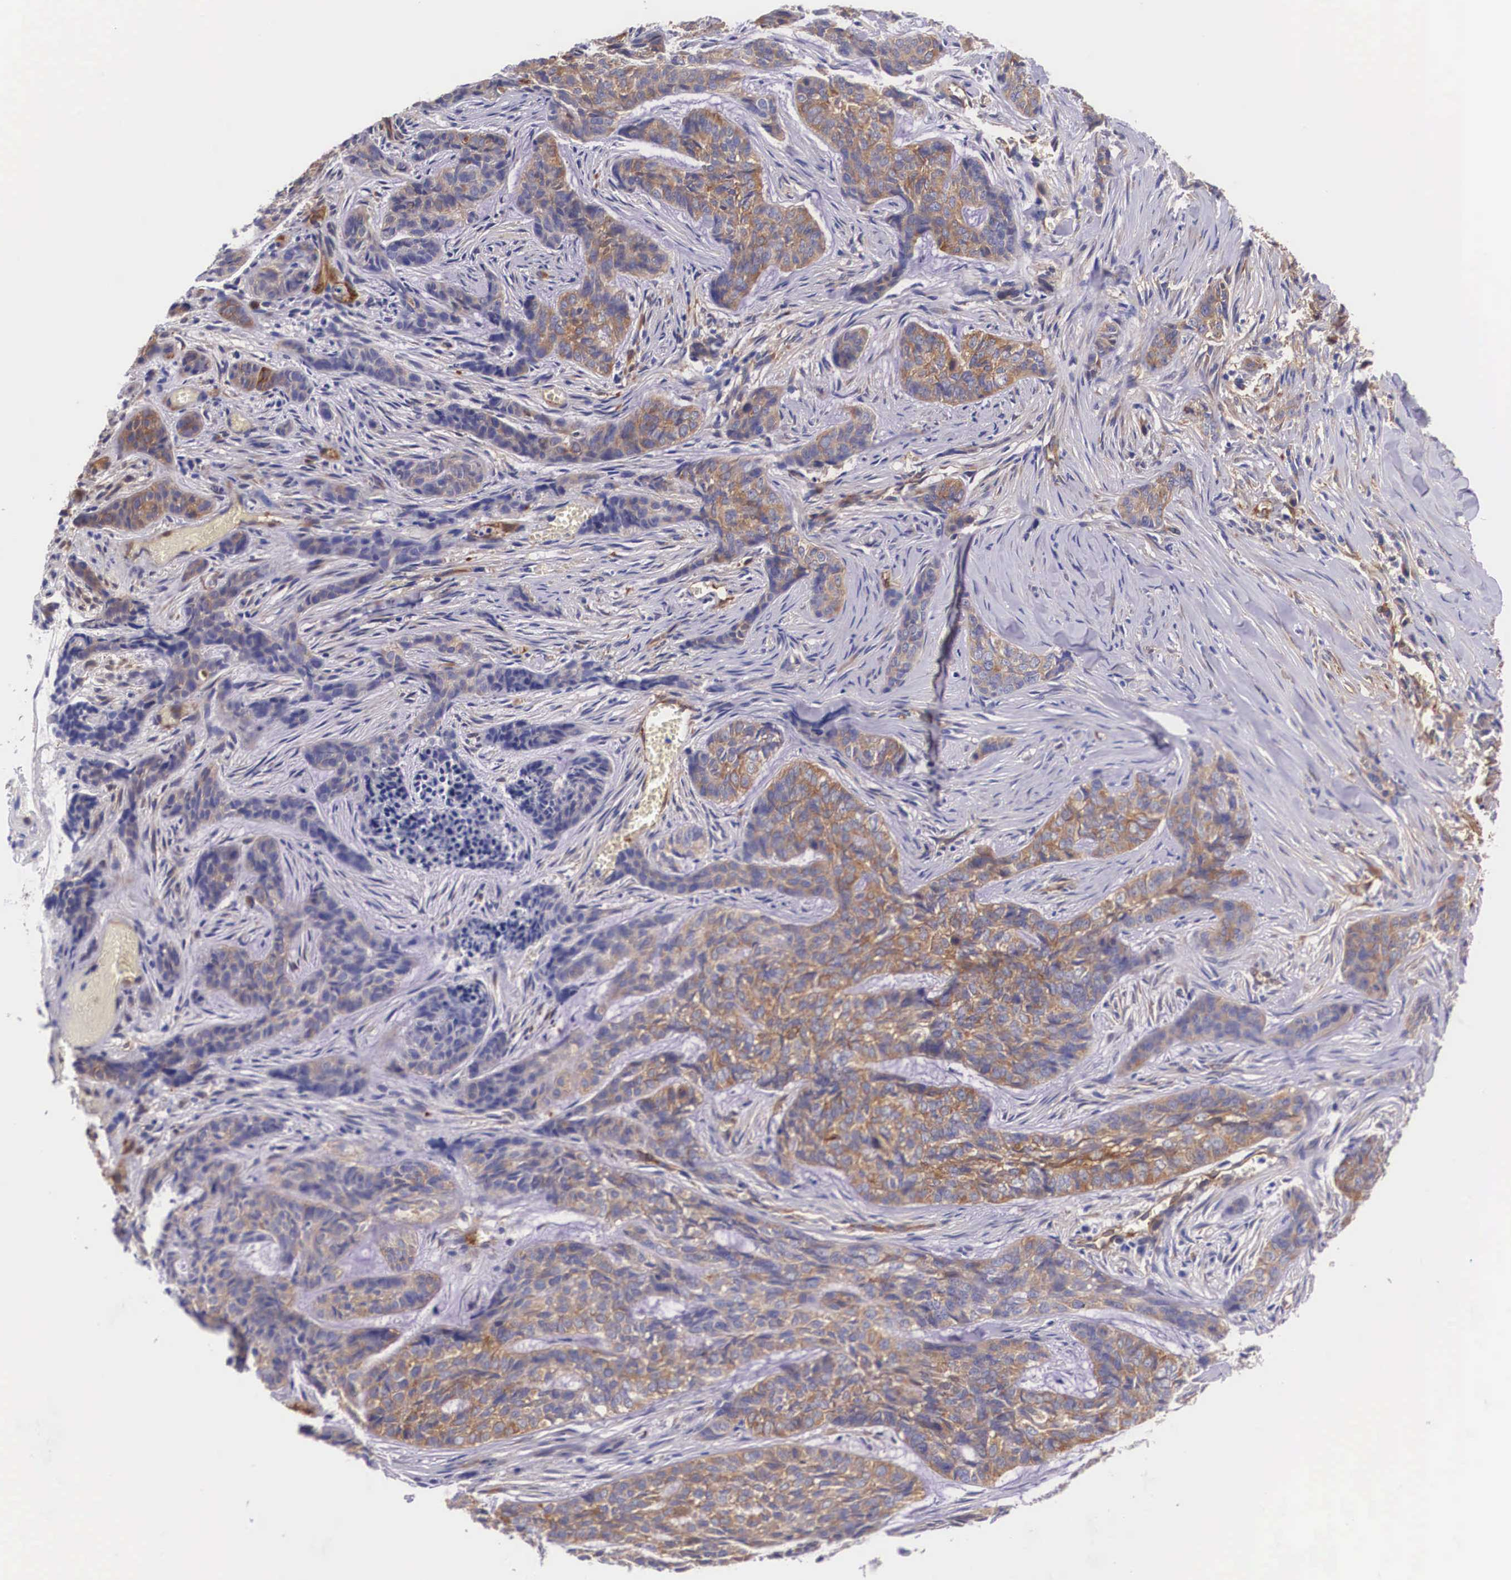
{"staining": {"intensity": "moderate", "quantity": "25%-75%", "location": "cytoplasmic/membranous"}, "tissue": "skin cancer", "cell_type": "Tumor cells", "image_type": "cancer", "snomed": [{"axis": "morphology", "description": "Normal tissue, NOS"}, {"axis": "morphology", "description": "Basal cell carcinoma"}, {"axis": "topography", "description": "Skin"}], "caption": "The micrograph exhibits immunohistochemical staining of basal cell carcinoma (skin). There is moderate cytoplasmic/membranous expression is identified in about 25%-75% of tumor cells.", "gene": "BCAR1", "patient": {"sex": "female", "age": 65}}